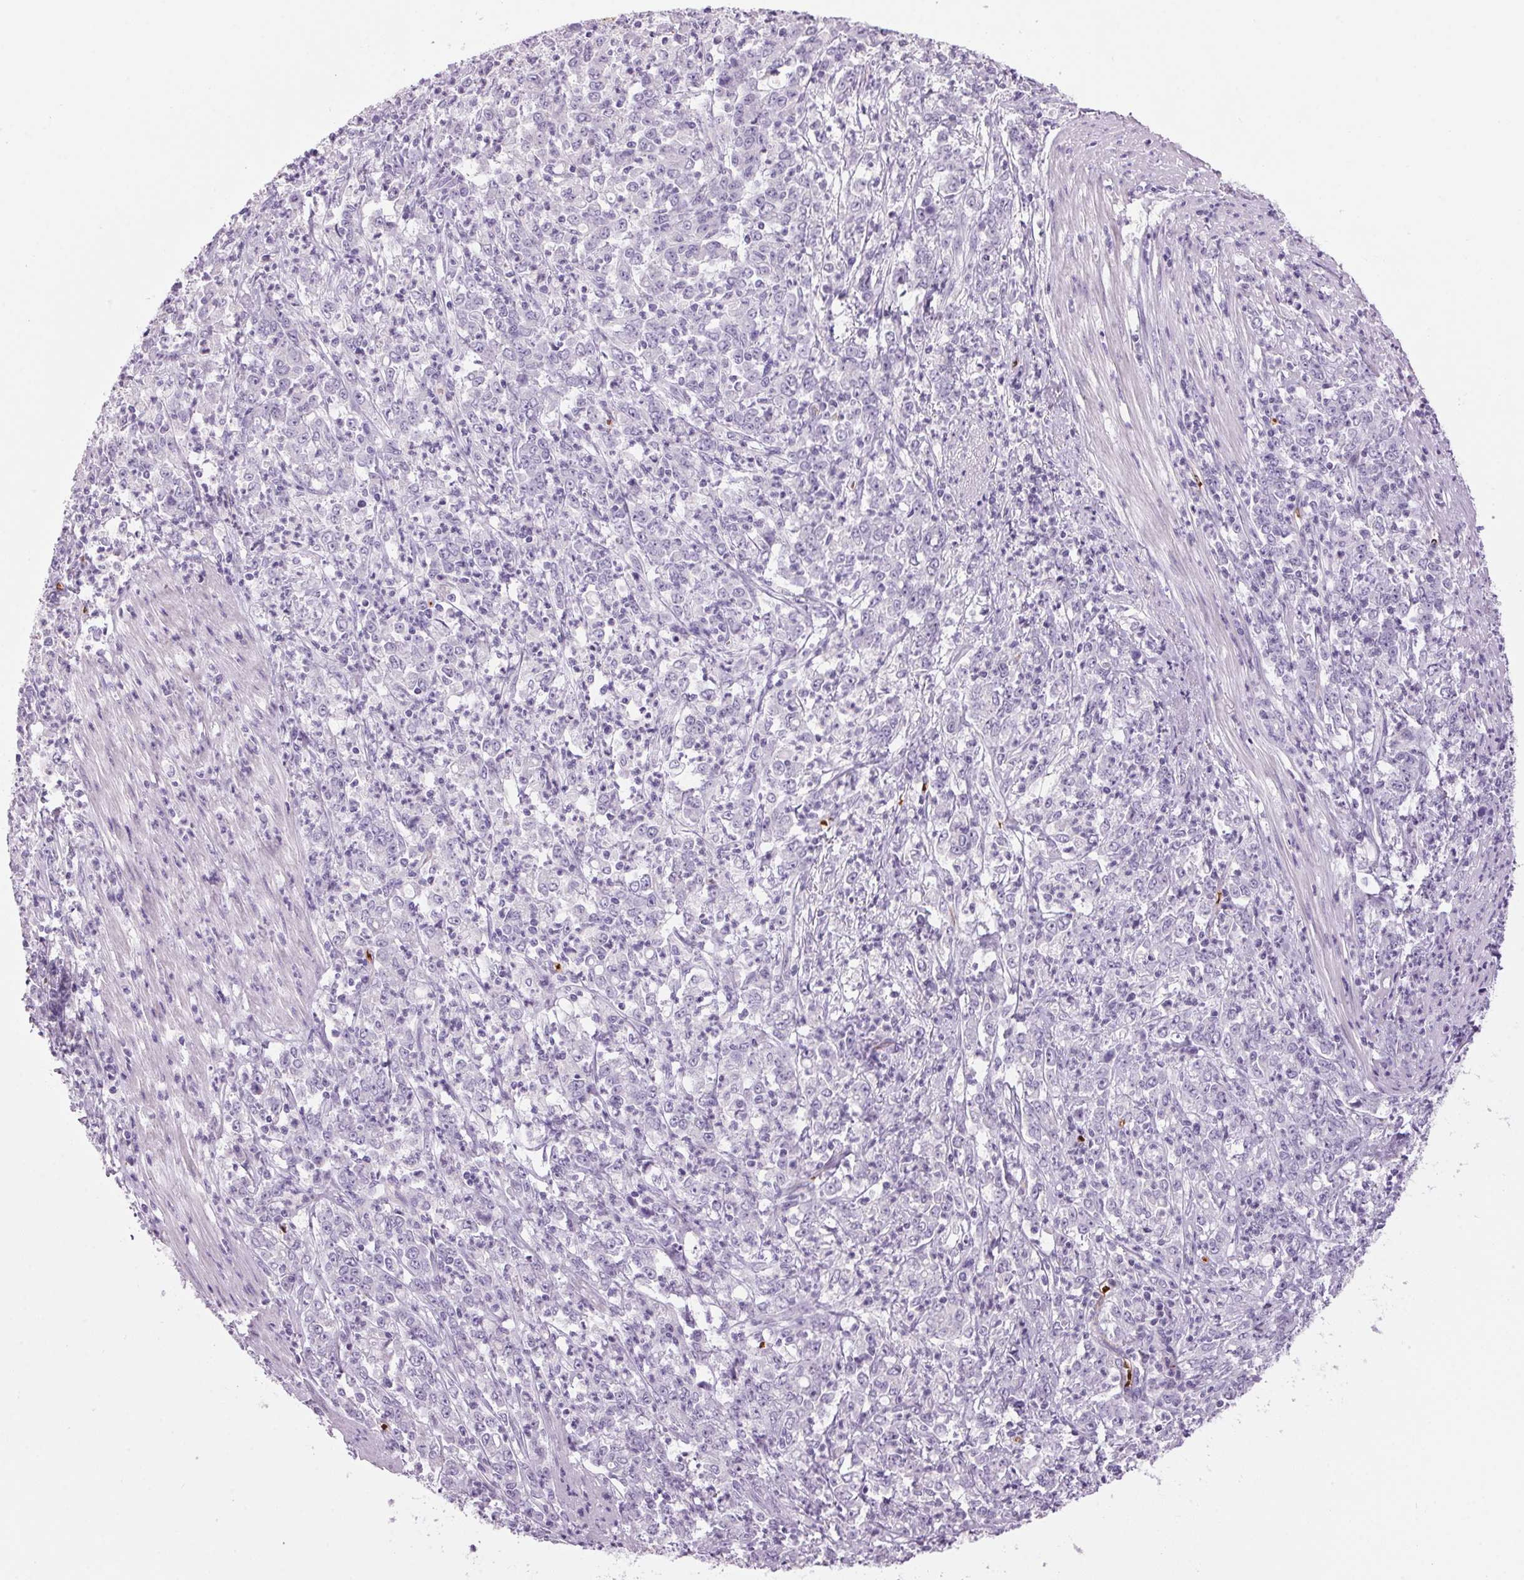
{"staining": {"intensity": "negative", "quantity": "none", "location": "none"}, "tissue": "stomach cancer", "cell_type": "Tumor cells", "image_type": "cancer", "snomed": [{"axis": "morphology", "description": "Adenocarcinoma, NOS"}, {"axis": "topography", "description": "Stomach, lower"}], "caption": "Tumor cells are negative for brown protein staining in adenocarcinoma (stomach).", "gene": "HBQ1", "patient": {"sex": "female", "age": 71}}